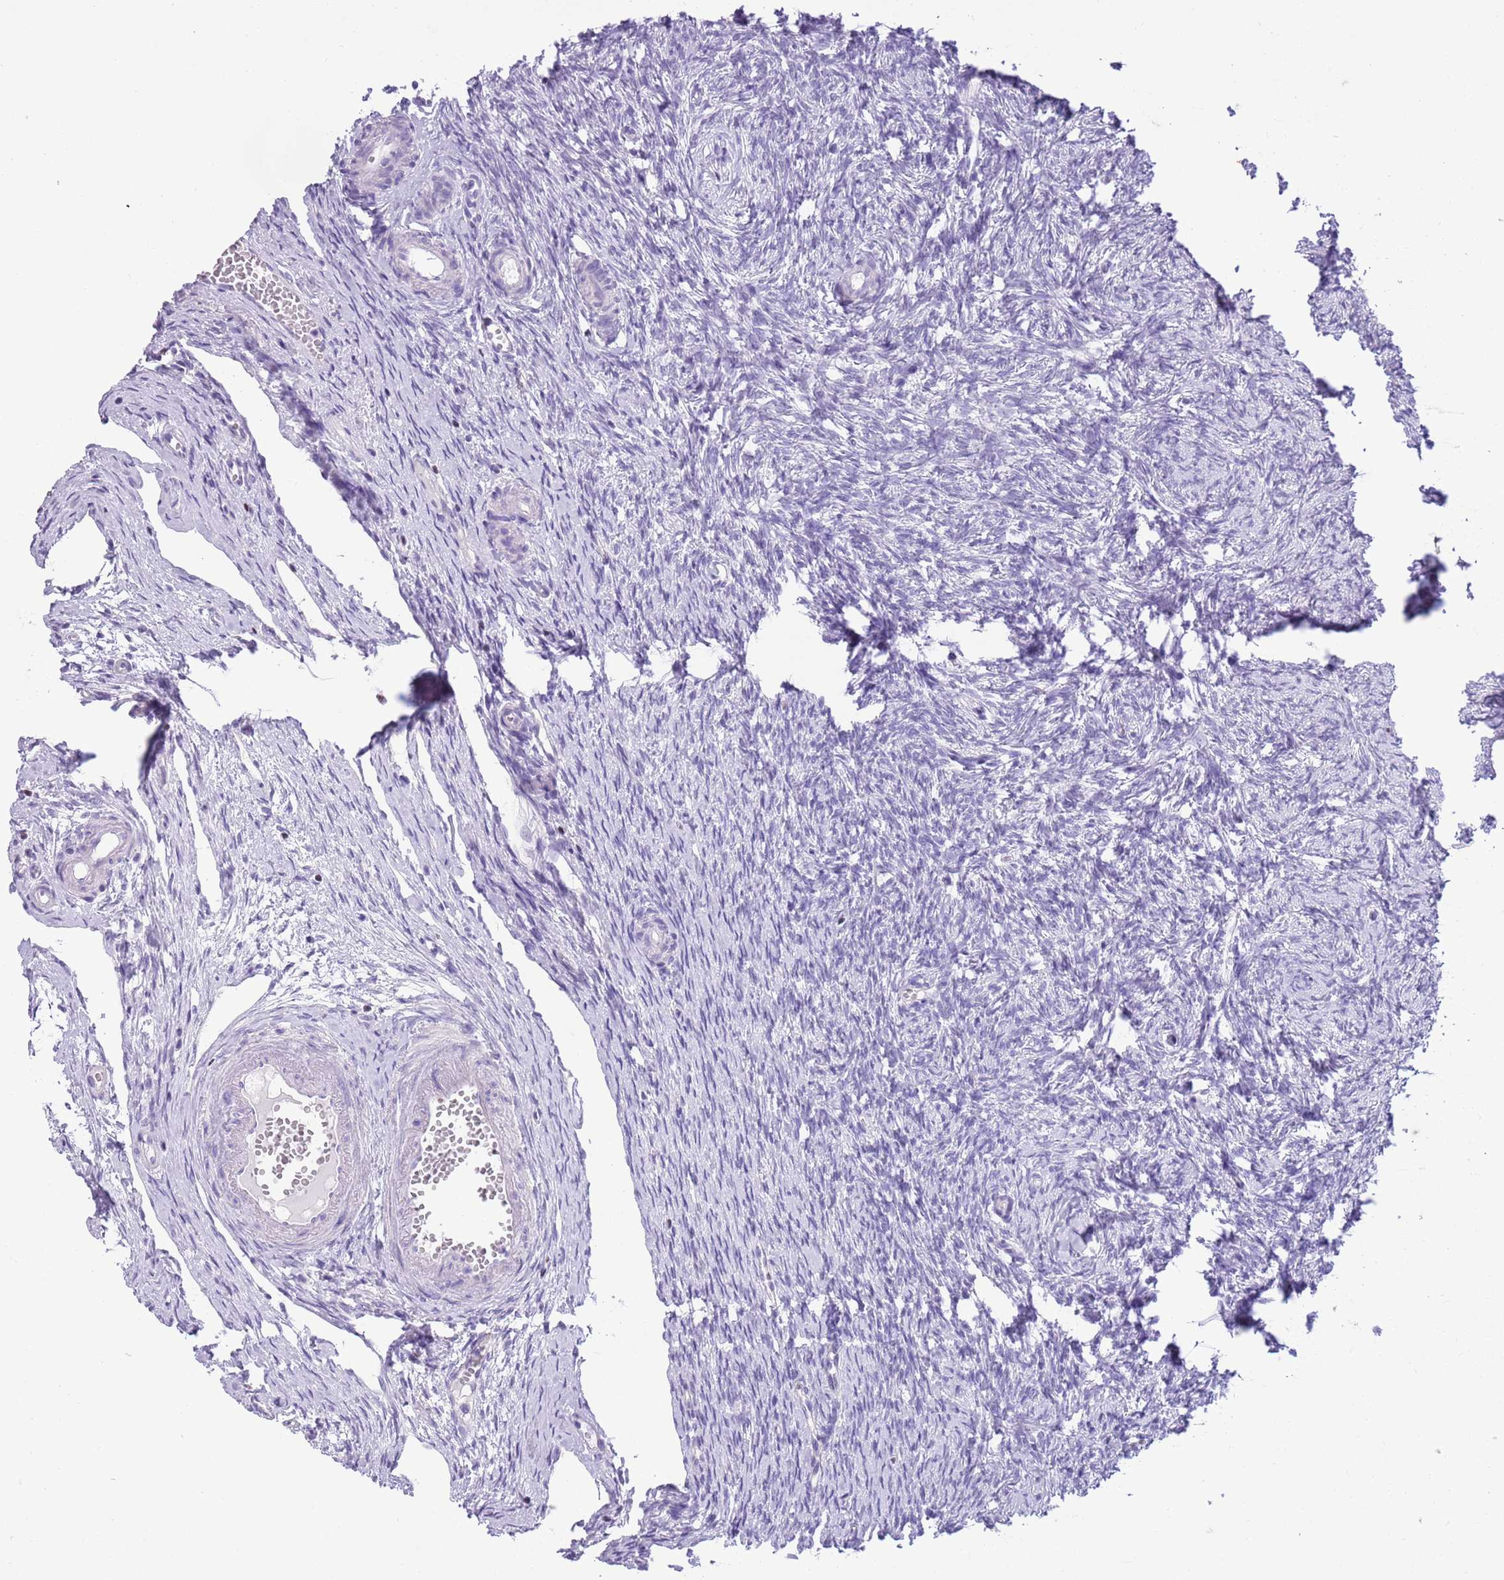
{"staining": {"intensity": "negative", "quantity": "none", "location": "none"}, "tissue": "ovary", "cell_type": "Follicle cells", "image_type": "normal", "snomed": [{"axis": "morphology", "description": "Normal tissue, NOS"}, {"axis": "topography", "description": "Ovary"}], "caption": "Immunohistochemical staining of normal ovary exhibits no significant positivity in follicle cells.", "gene": "BCL11B", "patient": {"sex": "female", "age": 51}}